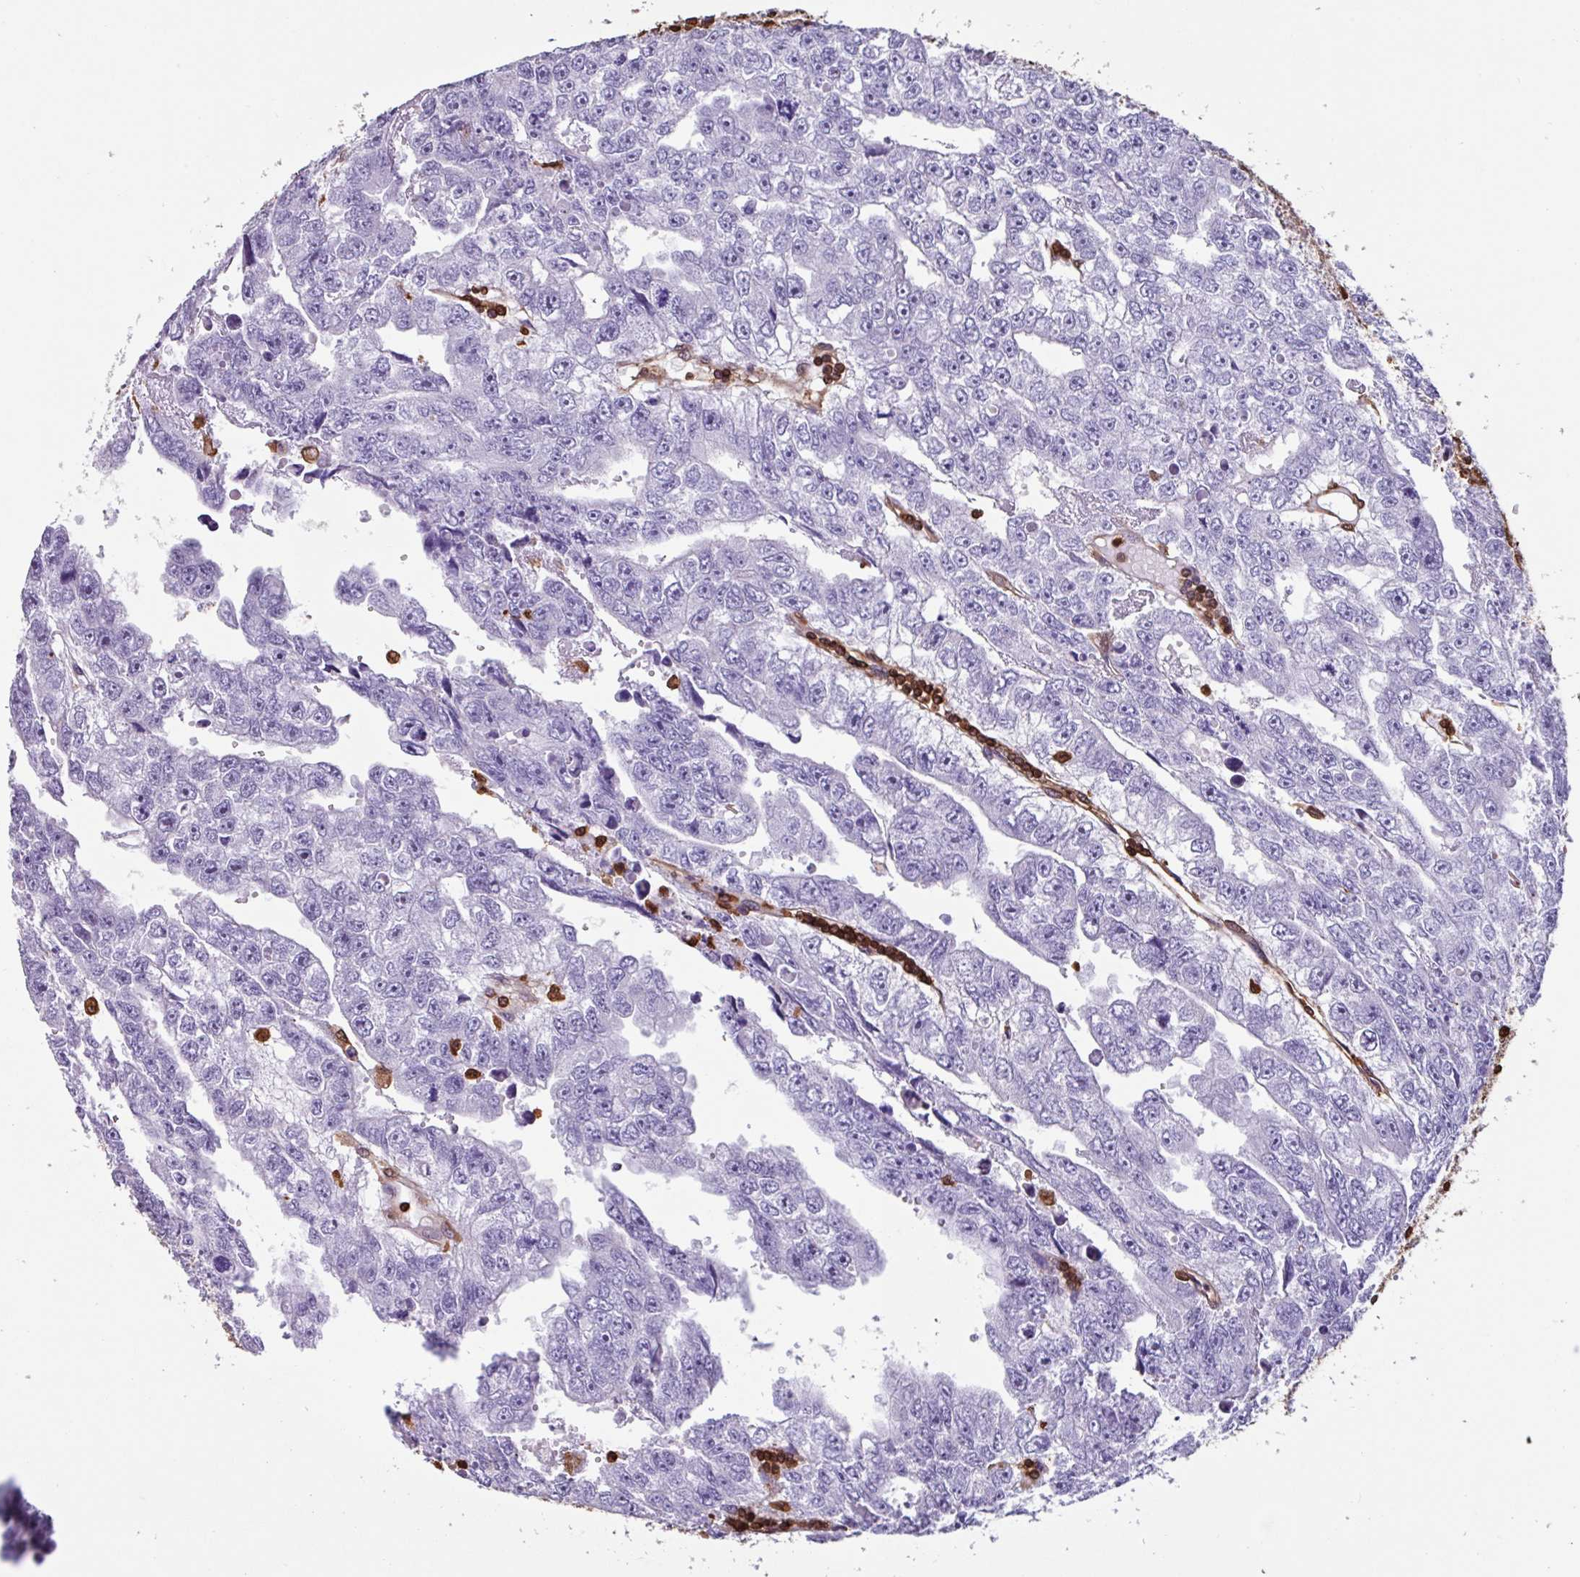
{"staining": {"intensity": "negative", "quantity": "none", "location": "none"}, "tissue": "testis cancer", "cell_type": "Tumor cells", "image_type": "cancer", "snomed": [{"axis": "morphology", "description": "Carcinoma, Embryonal, NOS"}, {"axis": "topography", "description": "Testis"}], "caption": "Tumor cells are negative for protein expression in human embryonal carcinoma (testis). (Stains: DAB (3,3'-diaminobenzidine) IHC with hematoxylin counter stain, Microscopy: brightfield microscopy at high magnification).", "gene": "ARHGDIB", "patient": {"sex": "male", "age": 20}}